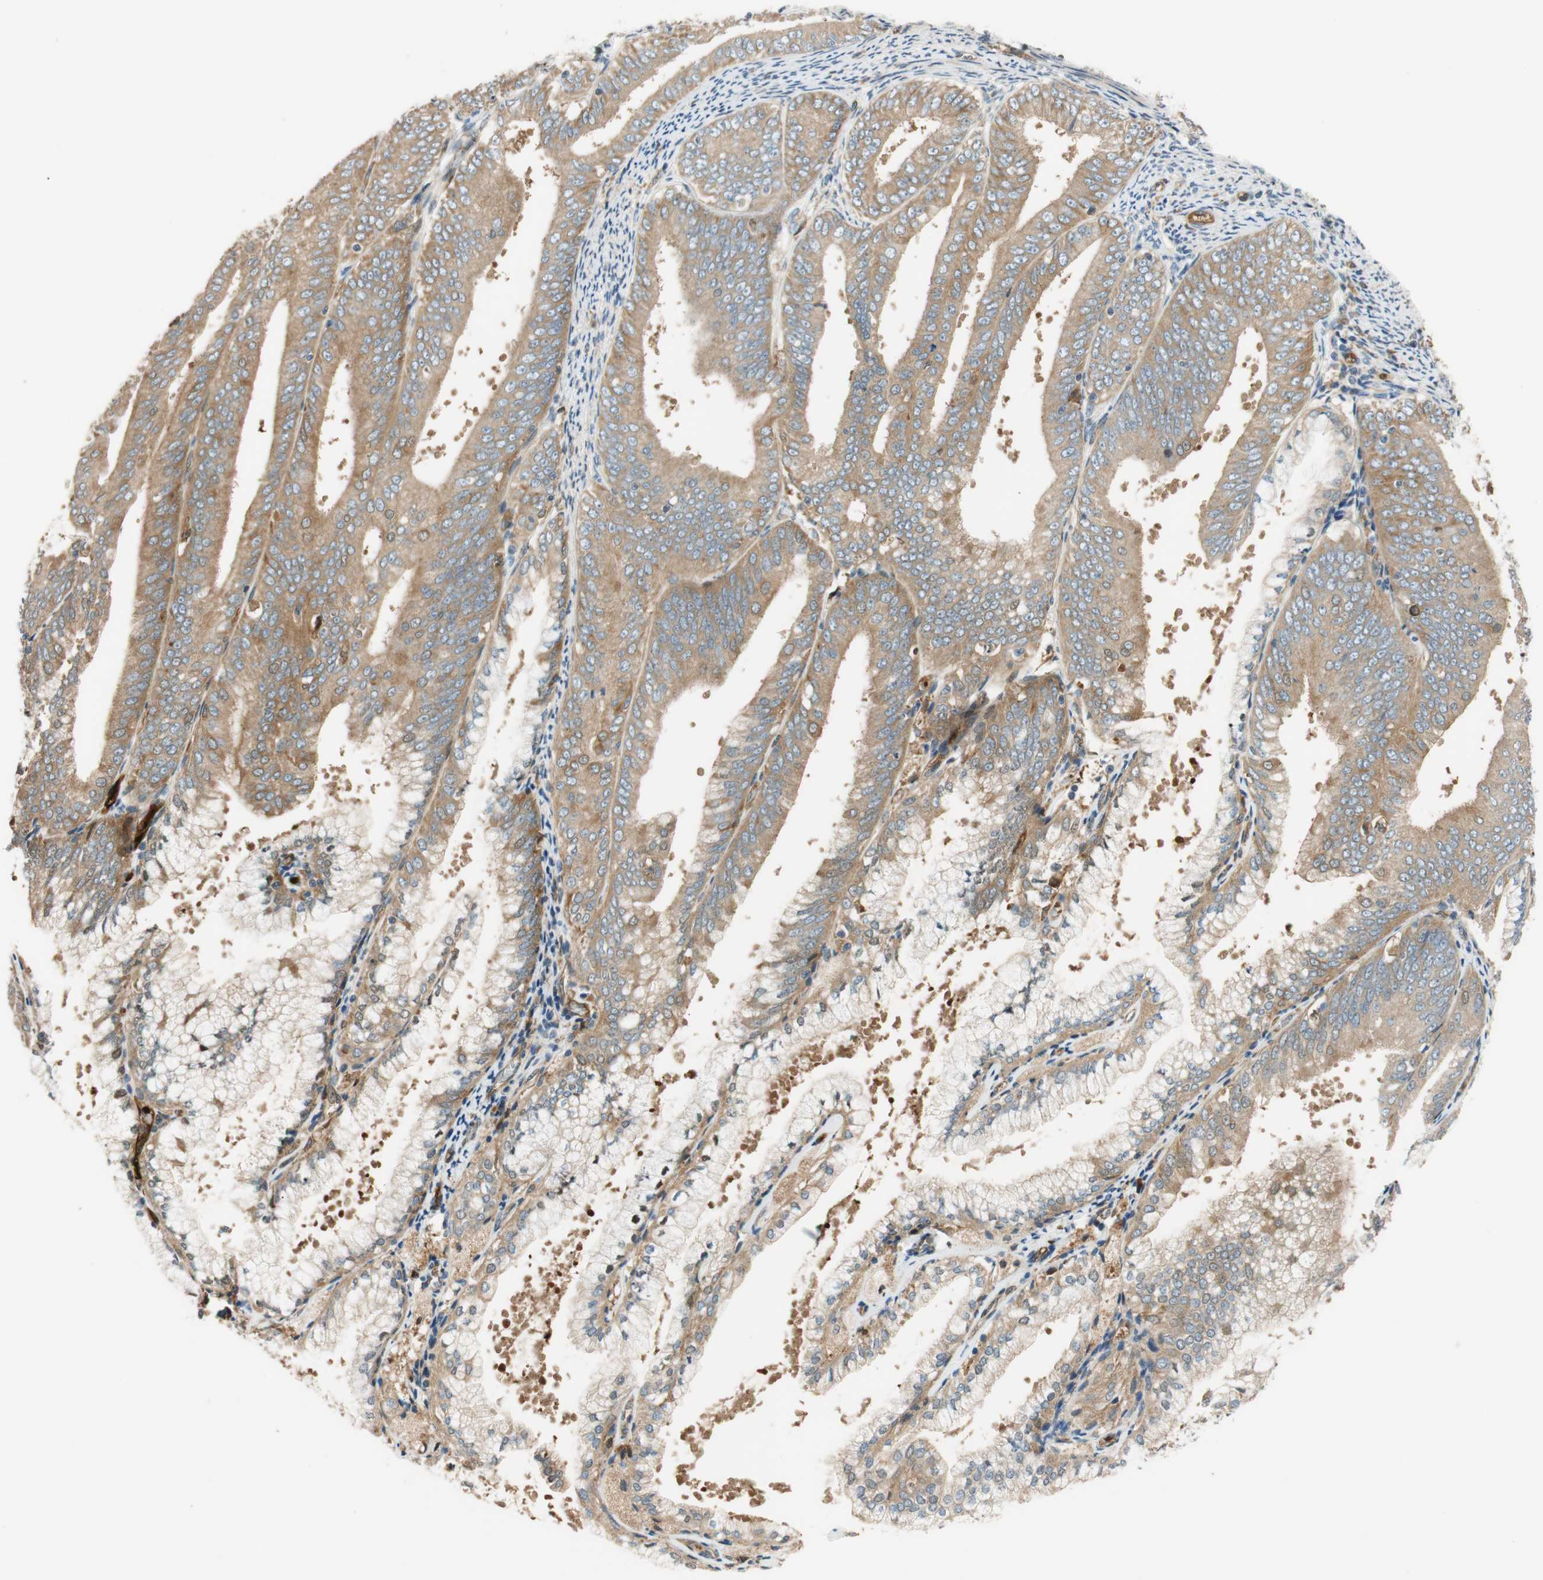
{"staining": {"intensity": "moderate", "quantity": ">75%", "location": "cytoplasmic/membranous"}, "tissue": "endometrial cancer", "cell_type": "Tumor cells", "image_type": "cancer", "snomed": [{"axis": "morphology", "description": "Adenocarcinoma, NOS"}, {"axis": "topography", "description": "Endometrium"}], "caption": "Adenocarcinoma (endometrial) stained with IHC demonstrates moderate cytoplasmic/membranous positivity in approximately >75% of tumor cells.", "gene": "PARP14", "patient": {"sex": "female", "age": 63}}